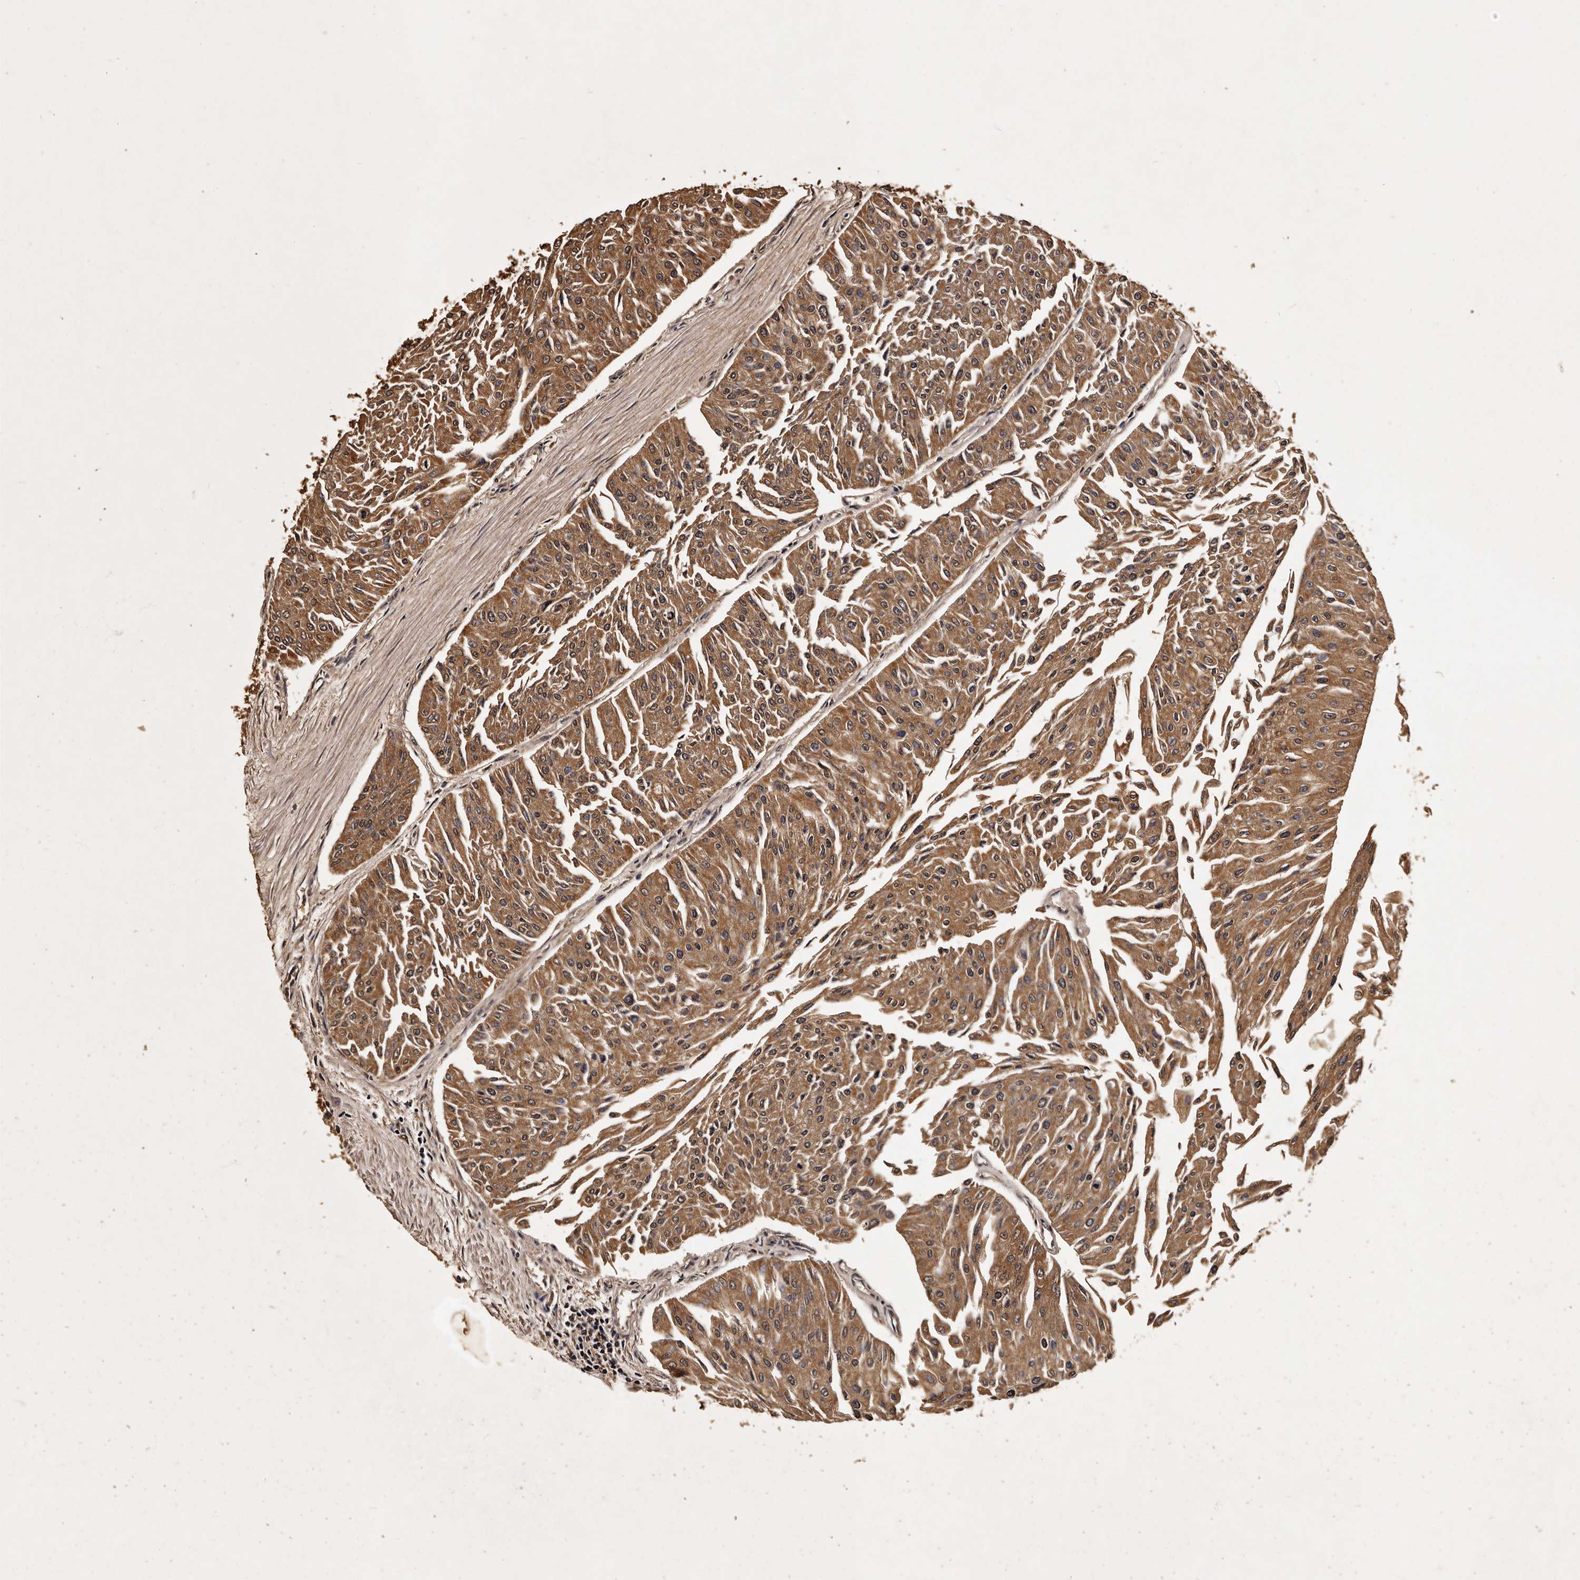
{"staining": {"intensity": "moderate", "quantity": ">75%", "location": "cytoplasmic/membranous"}, "tissue": "urothelial cancer", "cell_type": "Tumor cells", "image_type": "cancer", "snomed": [{"axis": "morphology", "description": "Urothelial carcinoma, Low grade"}, {"axis": "topography", "description": "Urinary bladder"}], "caption": "Urothelial cancer was stained to show a protein in brown. There is medium levels of moderate cytoplasmic/membranous staining in approximately >75% of tumor cells. Immunohistochemistry (ihc) stains the protein of interest in brown and the nuclei are stained blue.", "gene": "PARS2", "patient": {"sex": "male", "age": 67}}